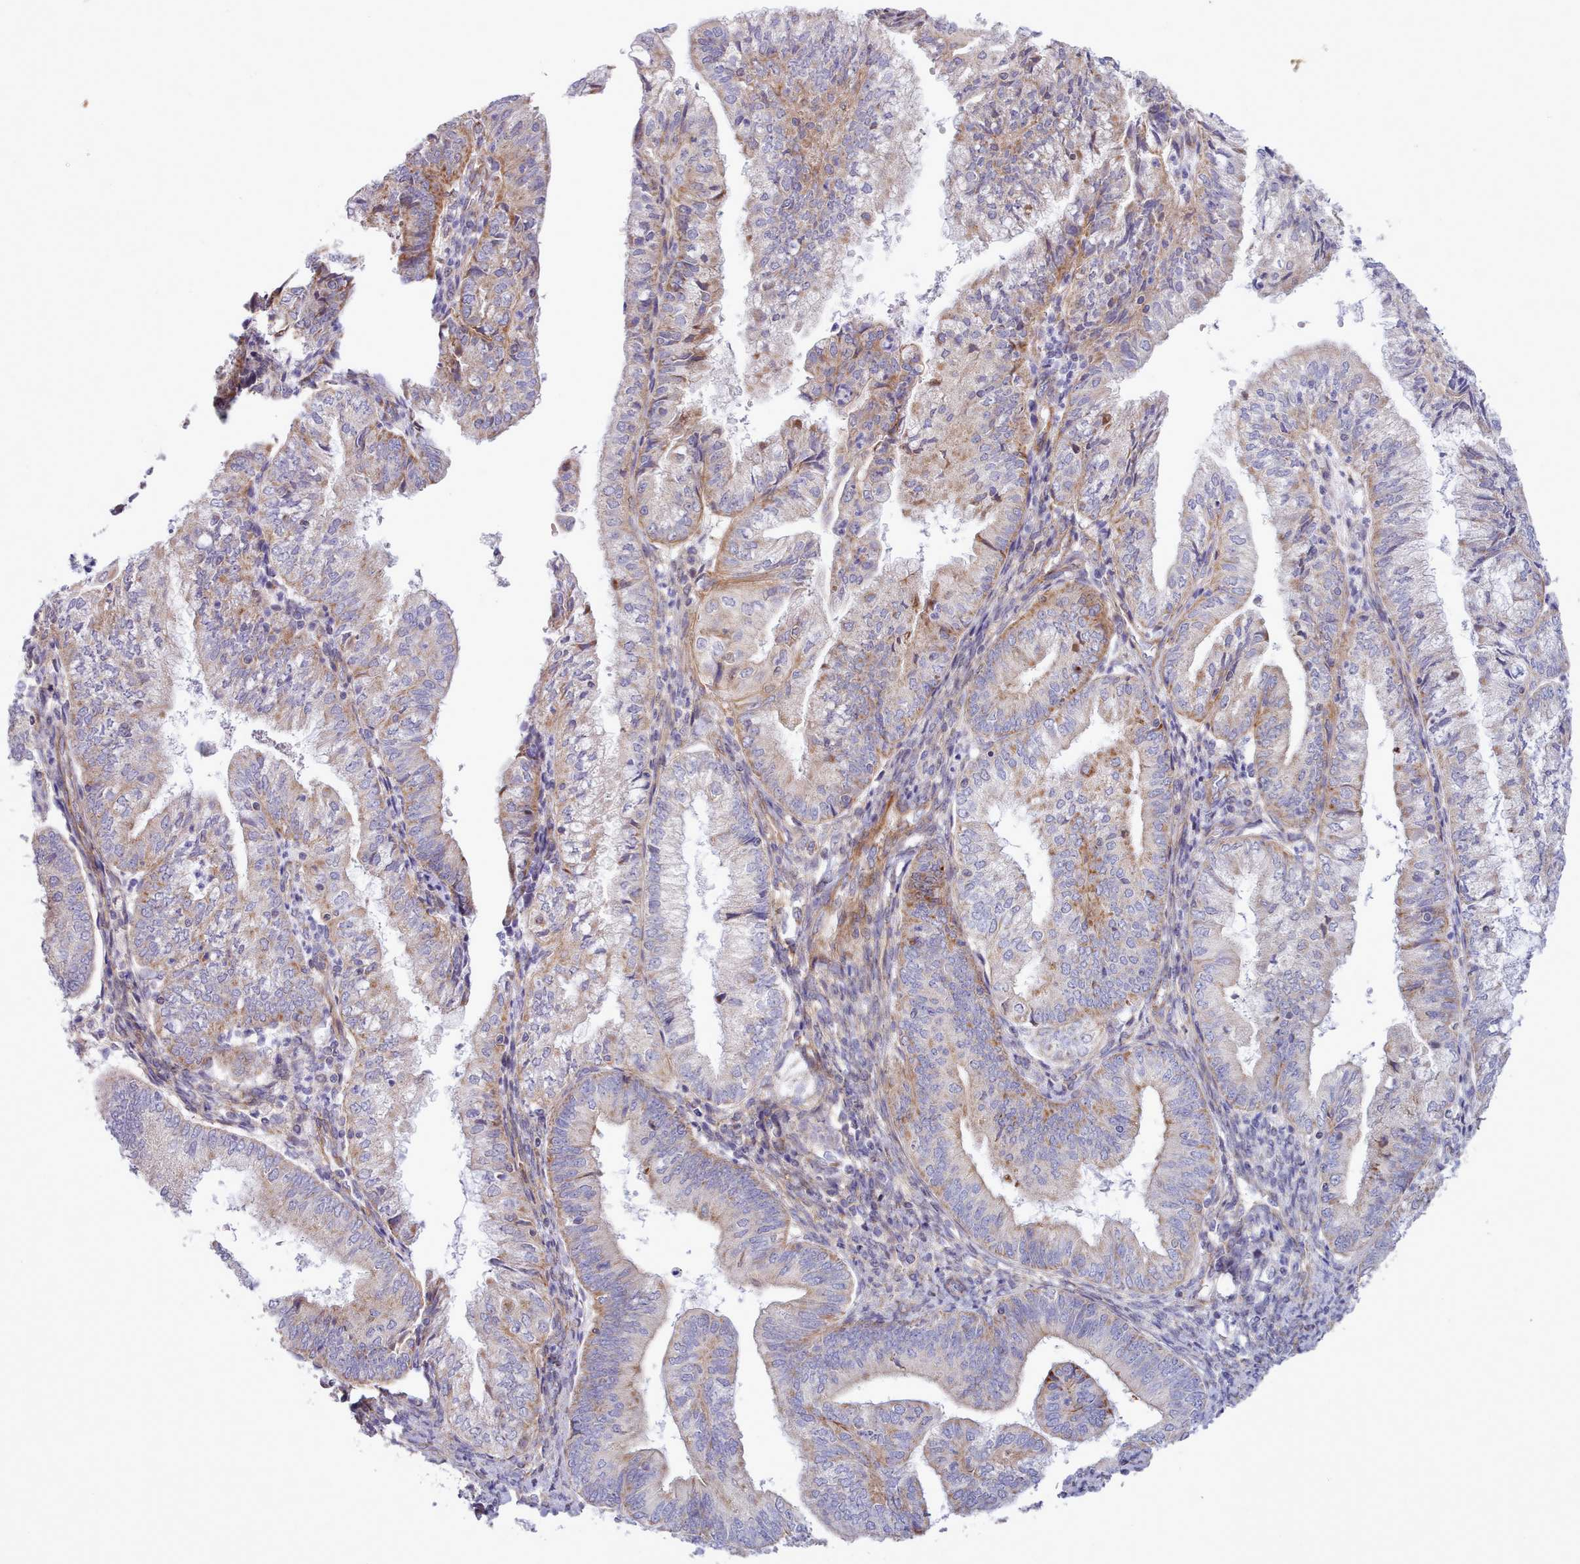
{"staining": {"intensity": "moderate", "quantity": "<25%", "location": "cytoplasmic/membranous"}, "tissue": "endometrial cancer", "cell_type": "Tumor cells", "image_type": "cancer", "snomed": [{"axis": "morphology", "description": "Adenocarcinoma, NOS"}, {"axis": "topography", "description": "Endometrium"}], "caption": "Immunohistochemistry histopathology image of human endometrial adenocarcinoma stained for a protein (brown), which reveals low levels of moderate cytoplasmic/membranous expression in about <25% of tumor cells.", "gene": "MRPL21", "patient": {"sex": "female", "age": 55}}